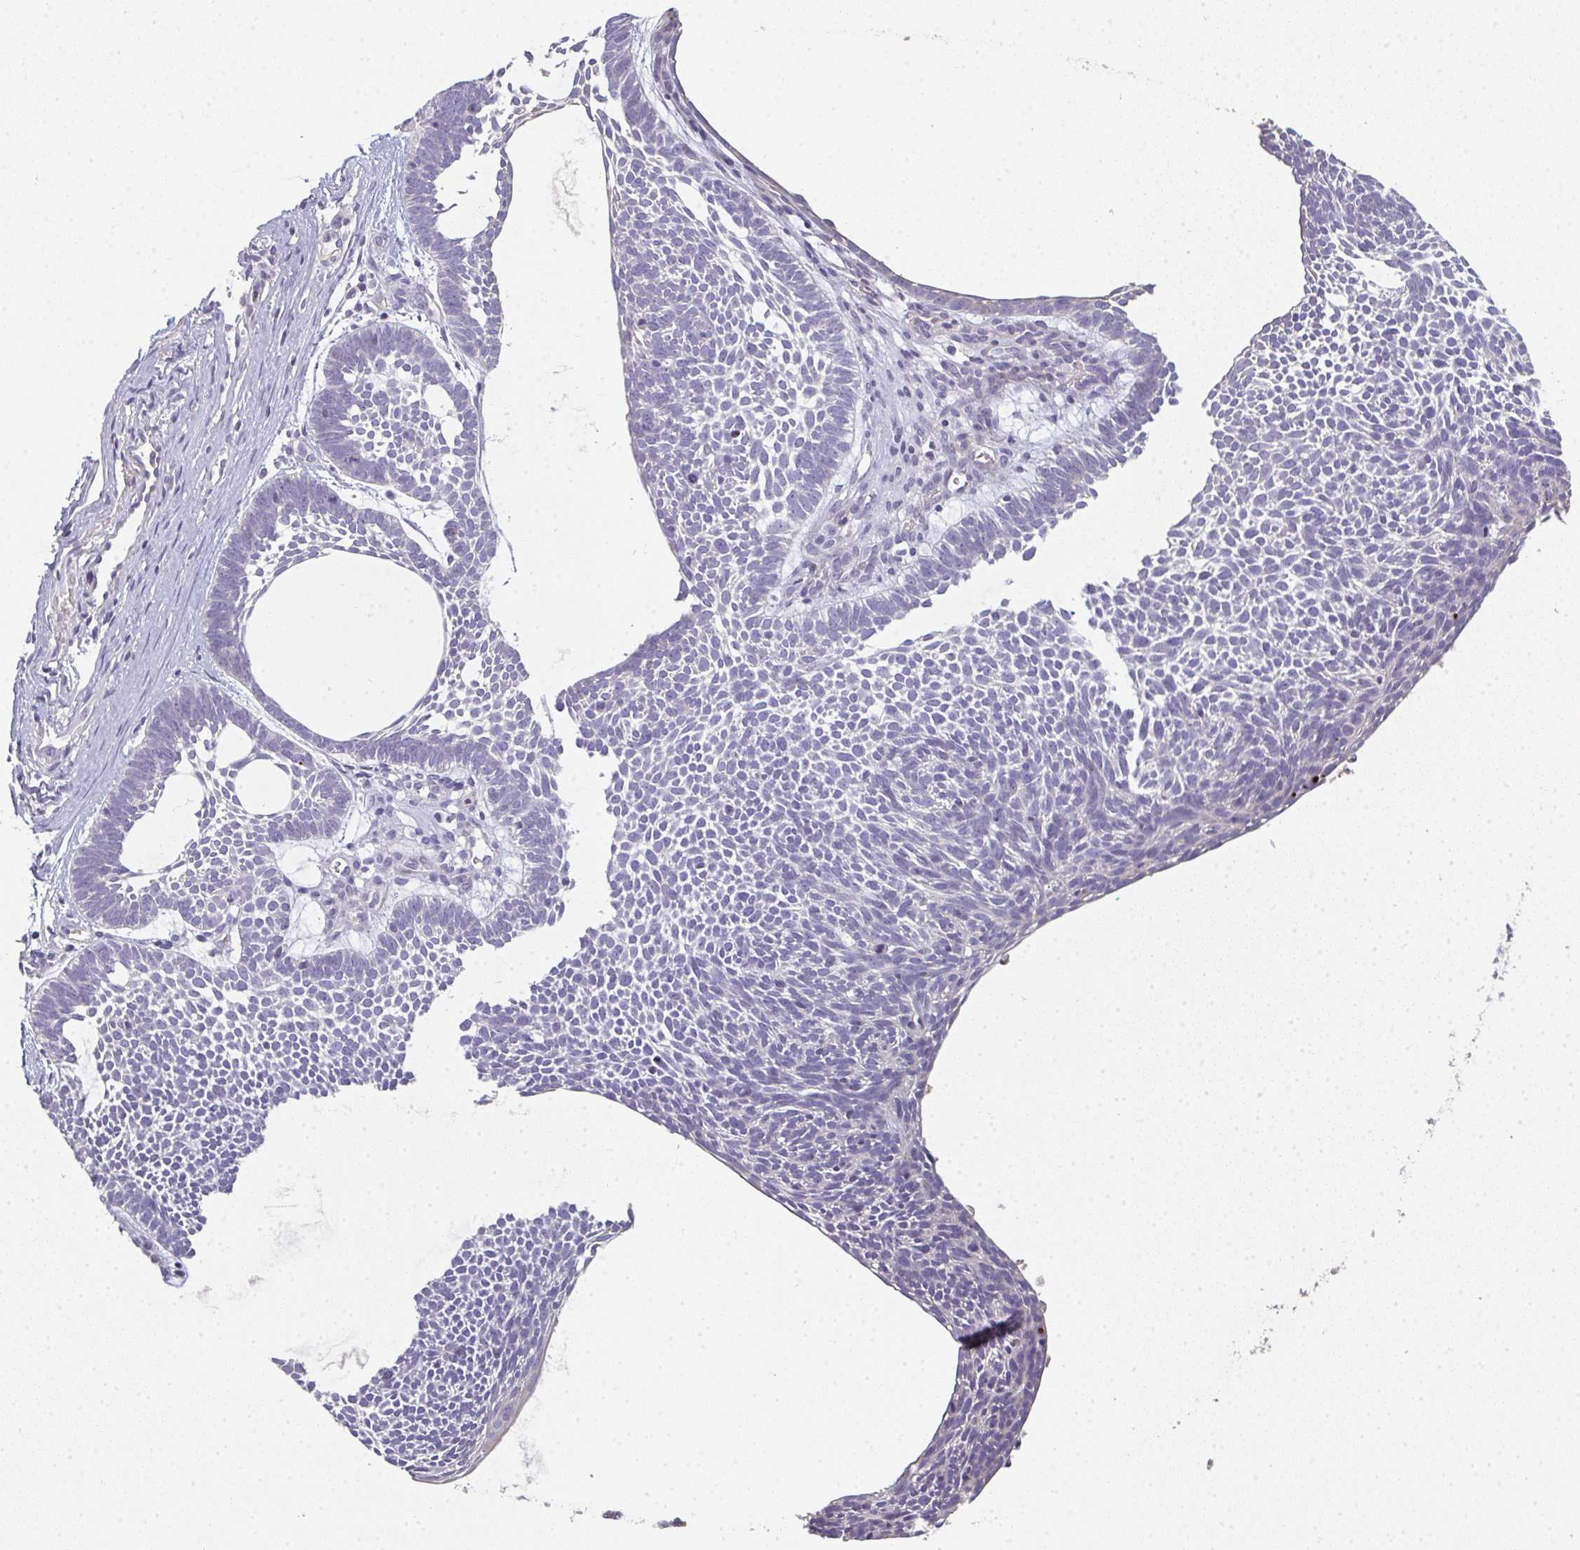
{"staining": {"intensity": "negative", "quantity": "none", "location": "none"}, "tissue": "skin cancer", "cell_type": "Tumor cells", "image_type": "cancer", "snomed": [{"axis": "morphology", "description": "Basal cell carcinoma"}, {"axis": "topography", "description": "Skin"}, {"axis": "topography", "description": "Skin of face"}], "caption": "An immunohistochemistry histopathology image of skin cancer is shown. There is no staining in tumor cells of skin cancer.", "gene": "A1CF", "patient": {"sex": "male", "age": 83}}